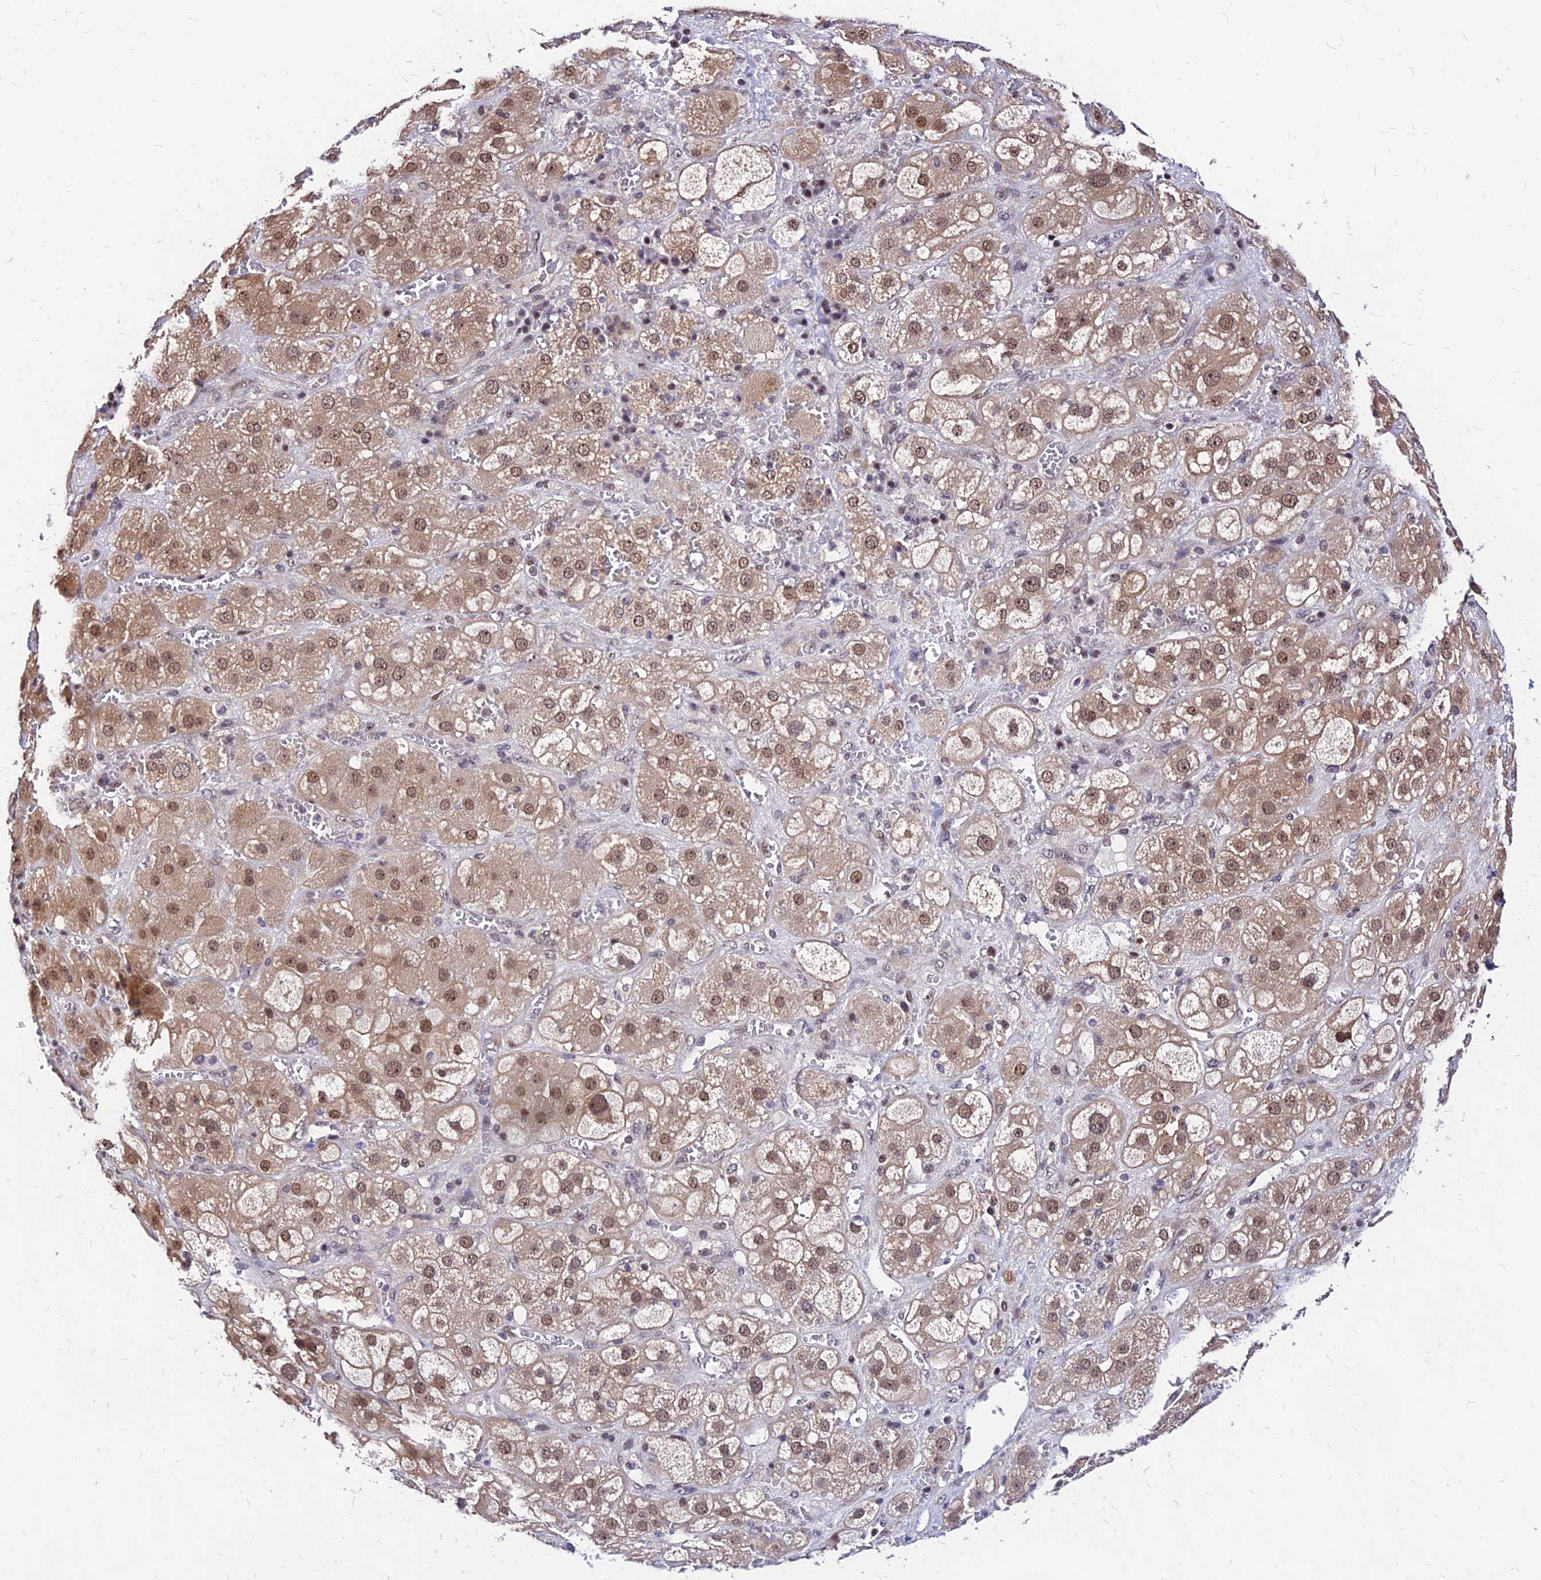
{"staining": {"intensity": "moderate", "quantity": ">75%", "location": "cytoplasmic/membranous,nuclear"}, "tissue": "adrenal gland", "cell_type": "Glandular cells", "image_type": "normal", "snomed": [{"axis": "morphology", "description": "Normal tissue, NOS"}, {"axis": "topography", "description": "Adrenal gland"}], "caption": "Immunohistochemistry (IHC) (DAB (3,3'-diaminobenzidine)) staining of unremarkable adrenal gland exhibits moderate cytoplasmic/membranous,nuclear protein expression in about >75% of glandular cells. Nuclei are stained in blue.", "gene": "DDX55", "patient": {"sex": "female", "age": 47}}